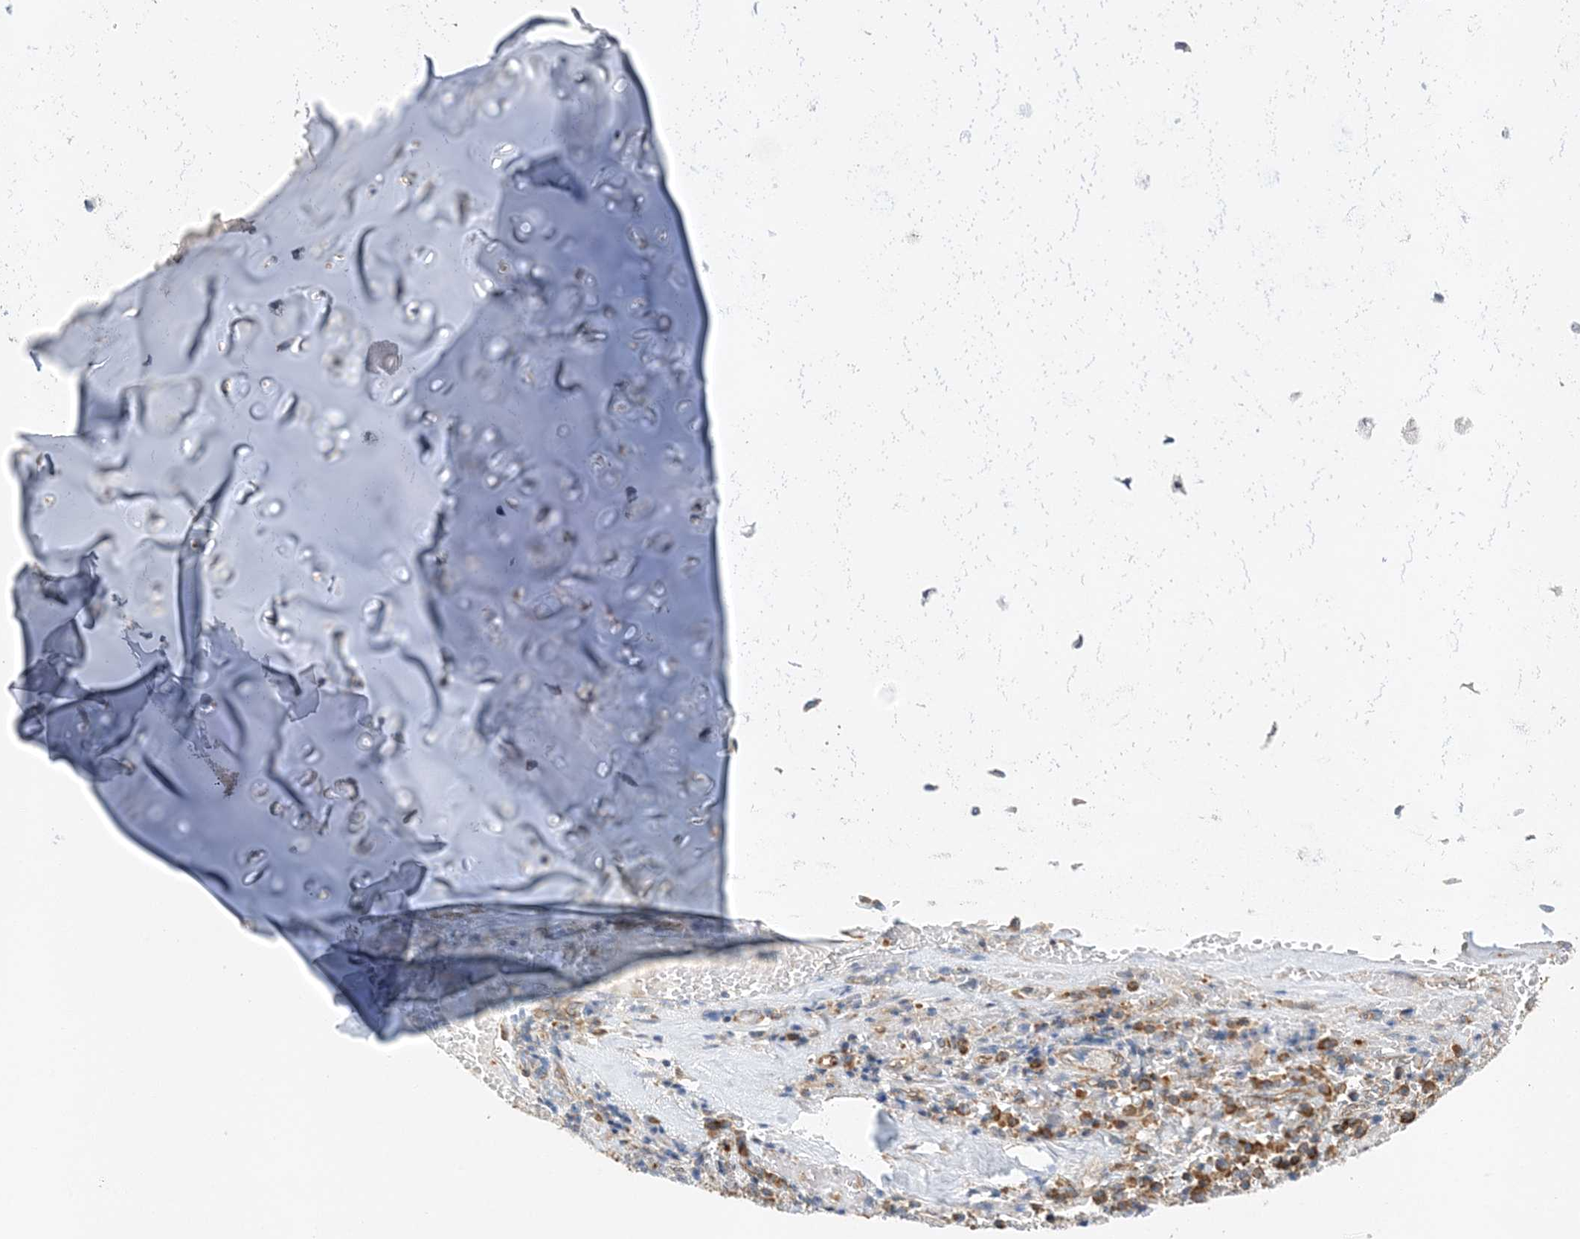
{"staining": {"intensity": "negative", "quantity": "none", "location": "none"}, "tissue": "adipose tissue", "cell_type": "Adipocytes", "image_type": "normal", "snomed": [{"axis": "morphology", "description": "Normal tissue, NOS"}, {"axis": "morphology", "description": "Basal cell carcinoma"}, {"axis": "topography", "description": "Cartilage tissue"}, {"axis": "topography", "description": "Nasopharynx"}, {"axis": "topography", "description": "Oral tissue"}], "caption": "The image displays no significant positivity in adipocytes of adipose tissue.", "gene": "LARP4B", "patient": {"sex": "female", "age": 77}}